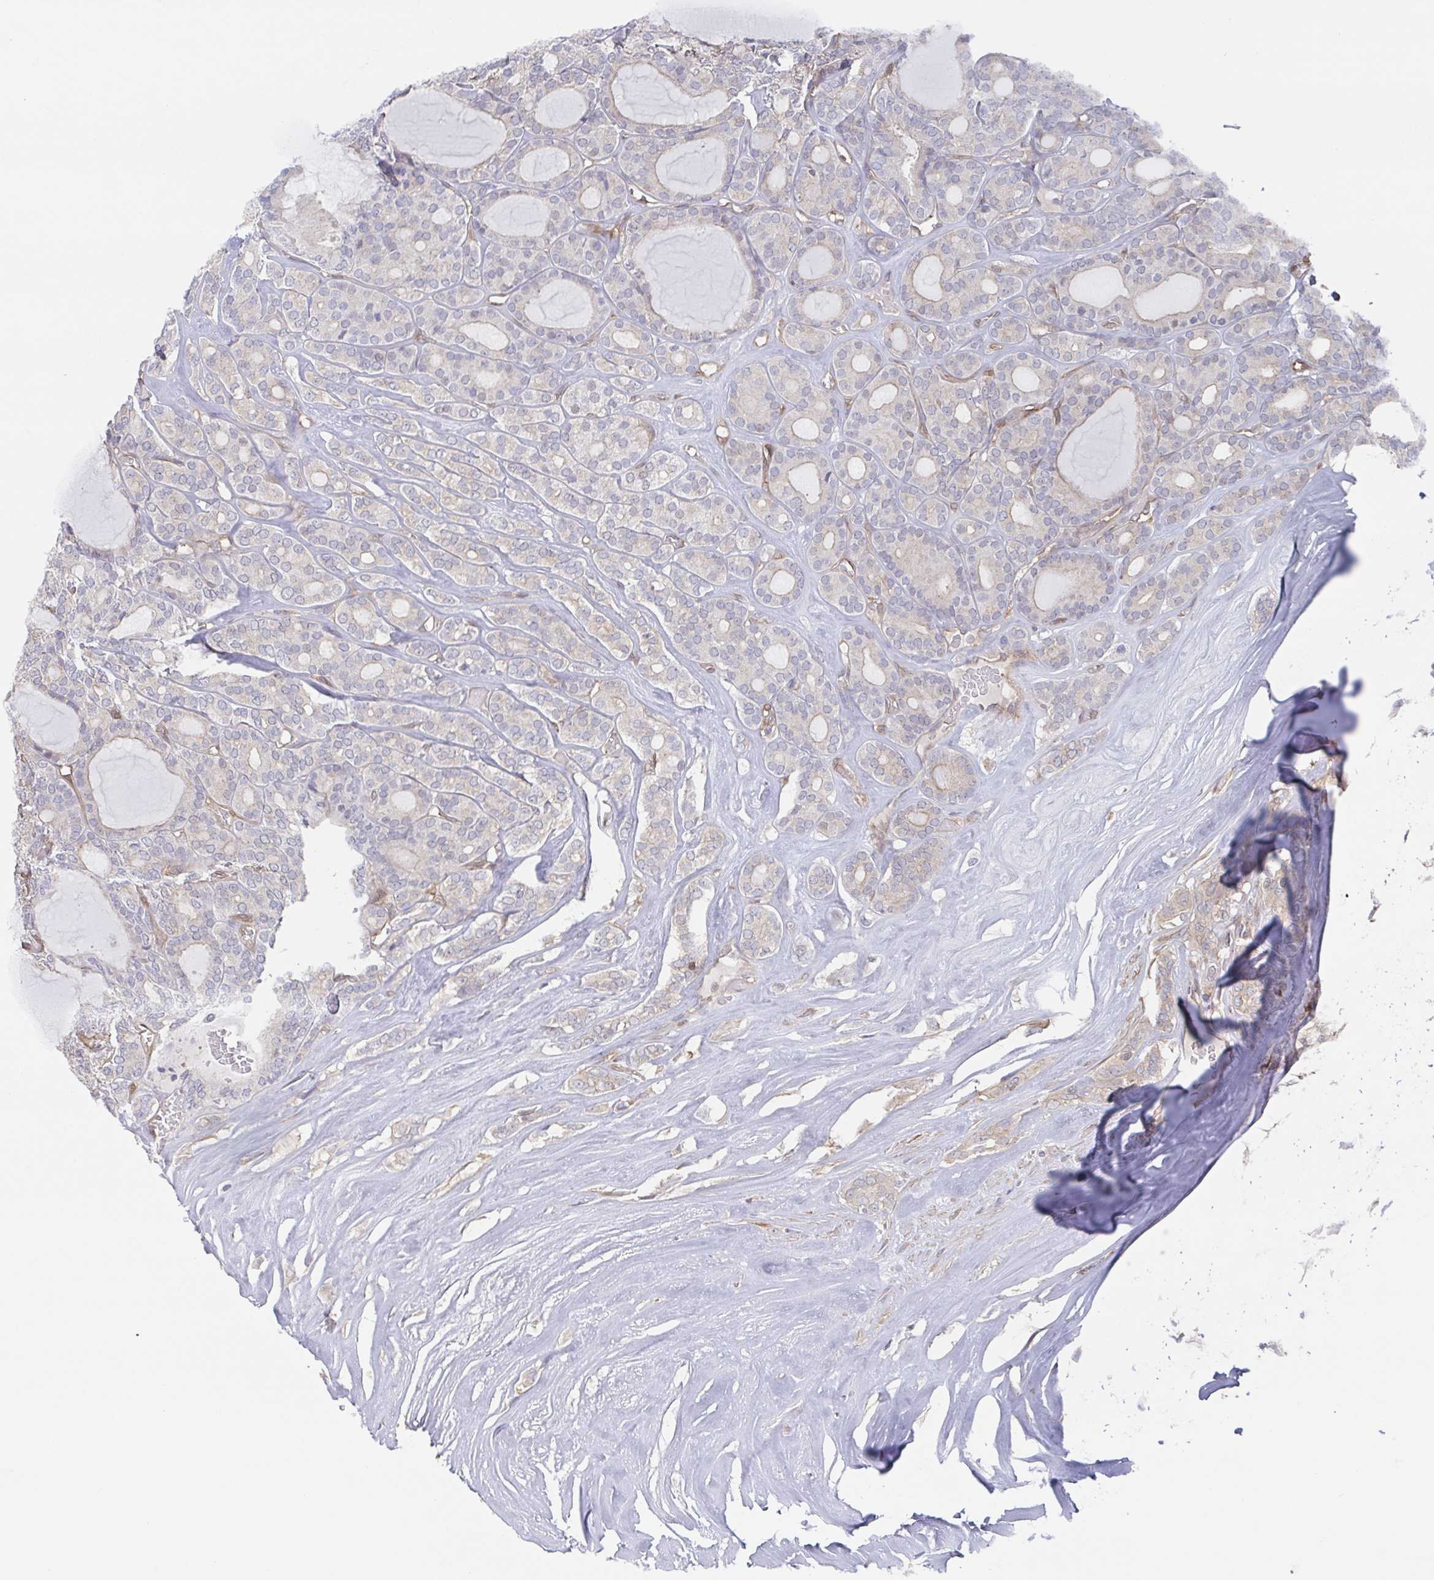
{"staining": {"intensity": "negative", "quantity": "none", "location": "none"}, "tissue": "thyroid cancer", "cell_type": "Tumor cells", "image_type": "cancer", "snomed": [{"axis": "morphology", "description": "Follicular adenoma carcinoma, NOS"}, {"axis": "topography", "description": "Thyroid gland"}], "caption": "DAB immunohistochemical staining of thyroid follicular adenoma carcinoma exhibits no significant positivity in tumor cells.", "gene": "AGFG2", "patient": {"sex": "male", "age": 74}}